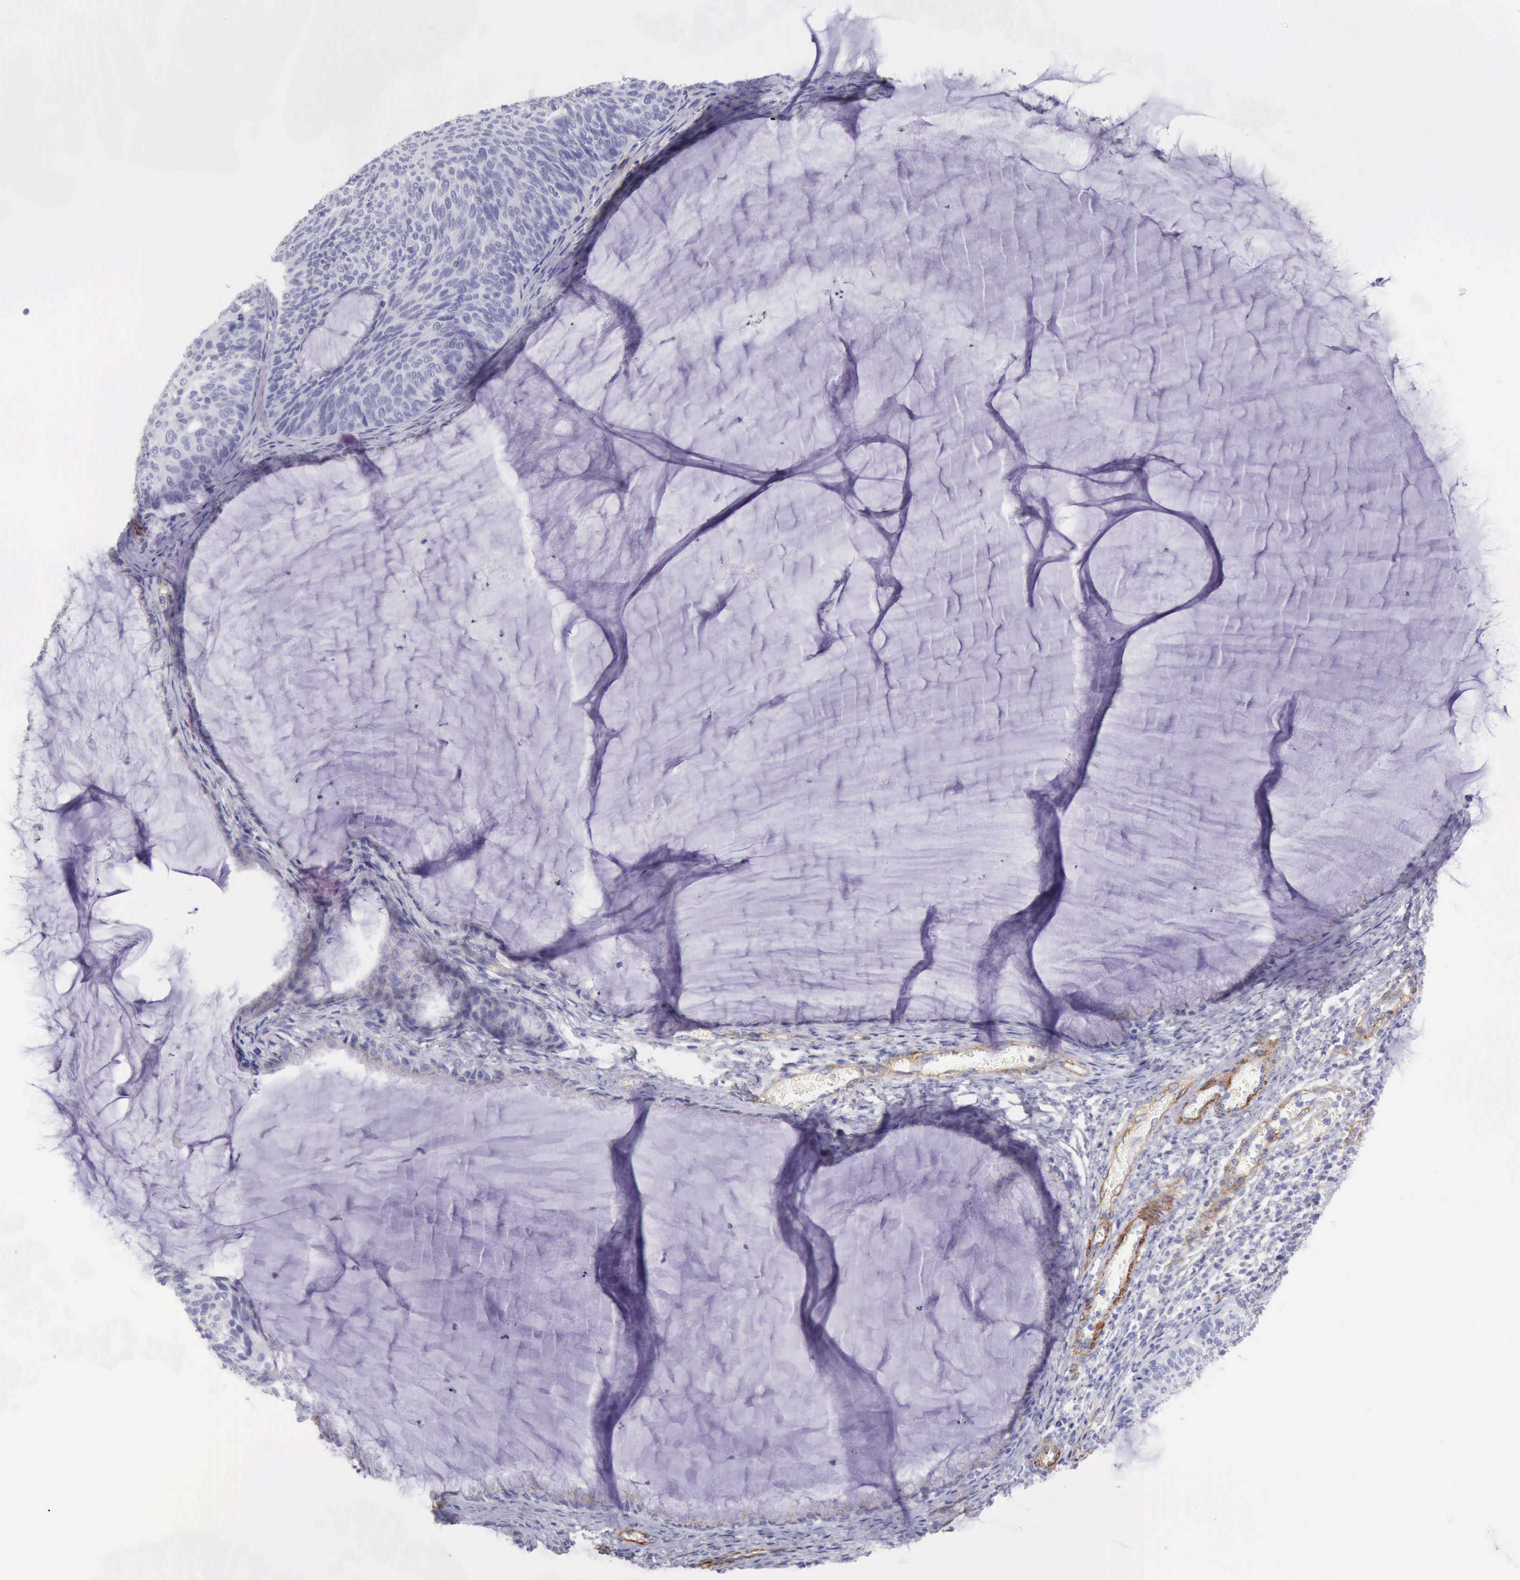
{"staining": {"intensity": "negative", "quantity": "none", "location": "none"}, "tissue": "cervical cancer", "cell_type": "Tumor cells", "image_type": "cancer", "snomed": [{"axis": "morphology", "description": "Squamous cell carcinoma, NOS"}, {"axis": "topography", "description": "Cervix"}], "caption": "Cervical cancer (squamous cell carcinoma) stained for a protein using immunohistochemistry exhibits no staining tumor cells.", "gene": "AOC3", "patient": {"sex": "female", "age": 36}}